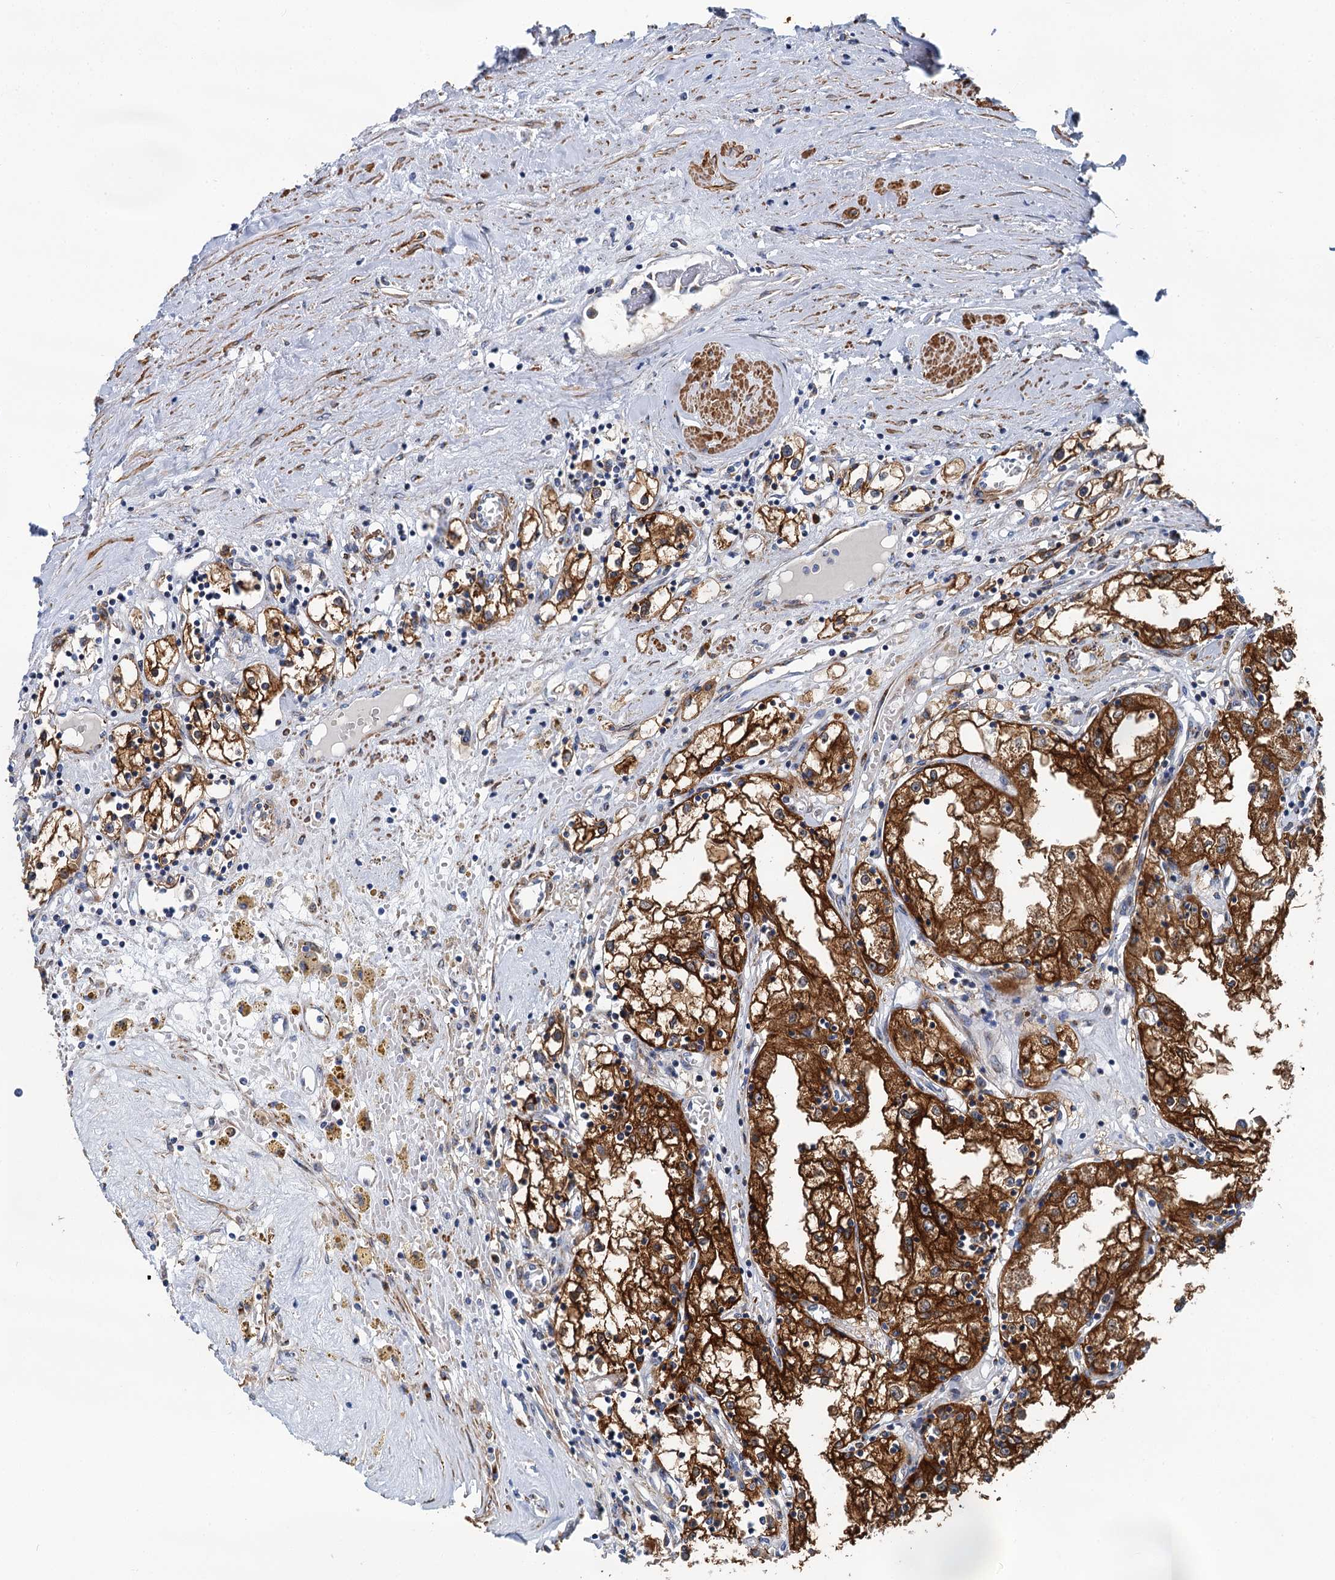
{"staining": {"intensity": "strong", "quantity": ">75%", "location": "cytoplasmic/membranous"}, "tissue": "renal cancer", "cell_type": "Tumor cells", "image_type": "cancer", "snomed": [{"axis": "morphology", "description": "Adenocarcinoma, NOS"}, {"axis": "topography", "description": "Kidney"}], "caption": "A high amount of strong cytoplasmic/membranous positivity is identified in approximately >75% of tumor cells in renal adenocarcinoma tissue.", "gene": "BET1L", "patient": {"sex": "male", "age": 56}}